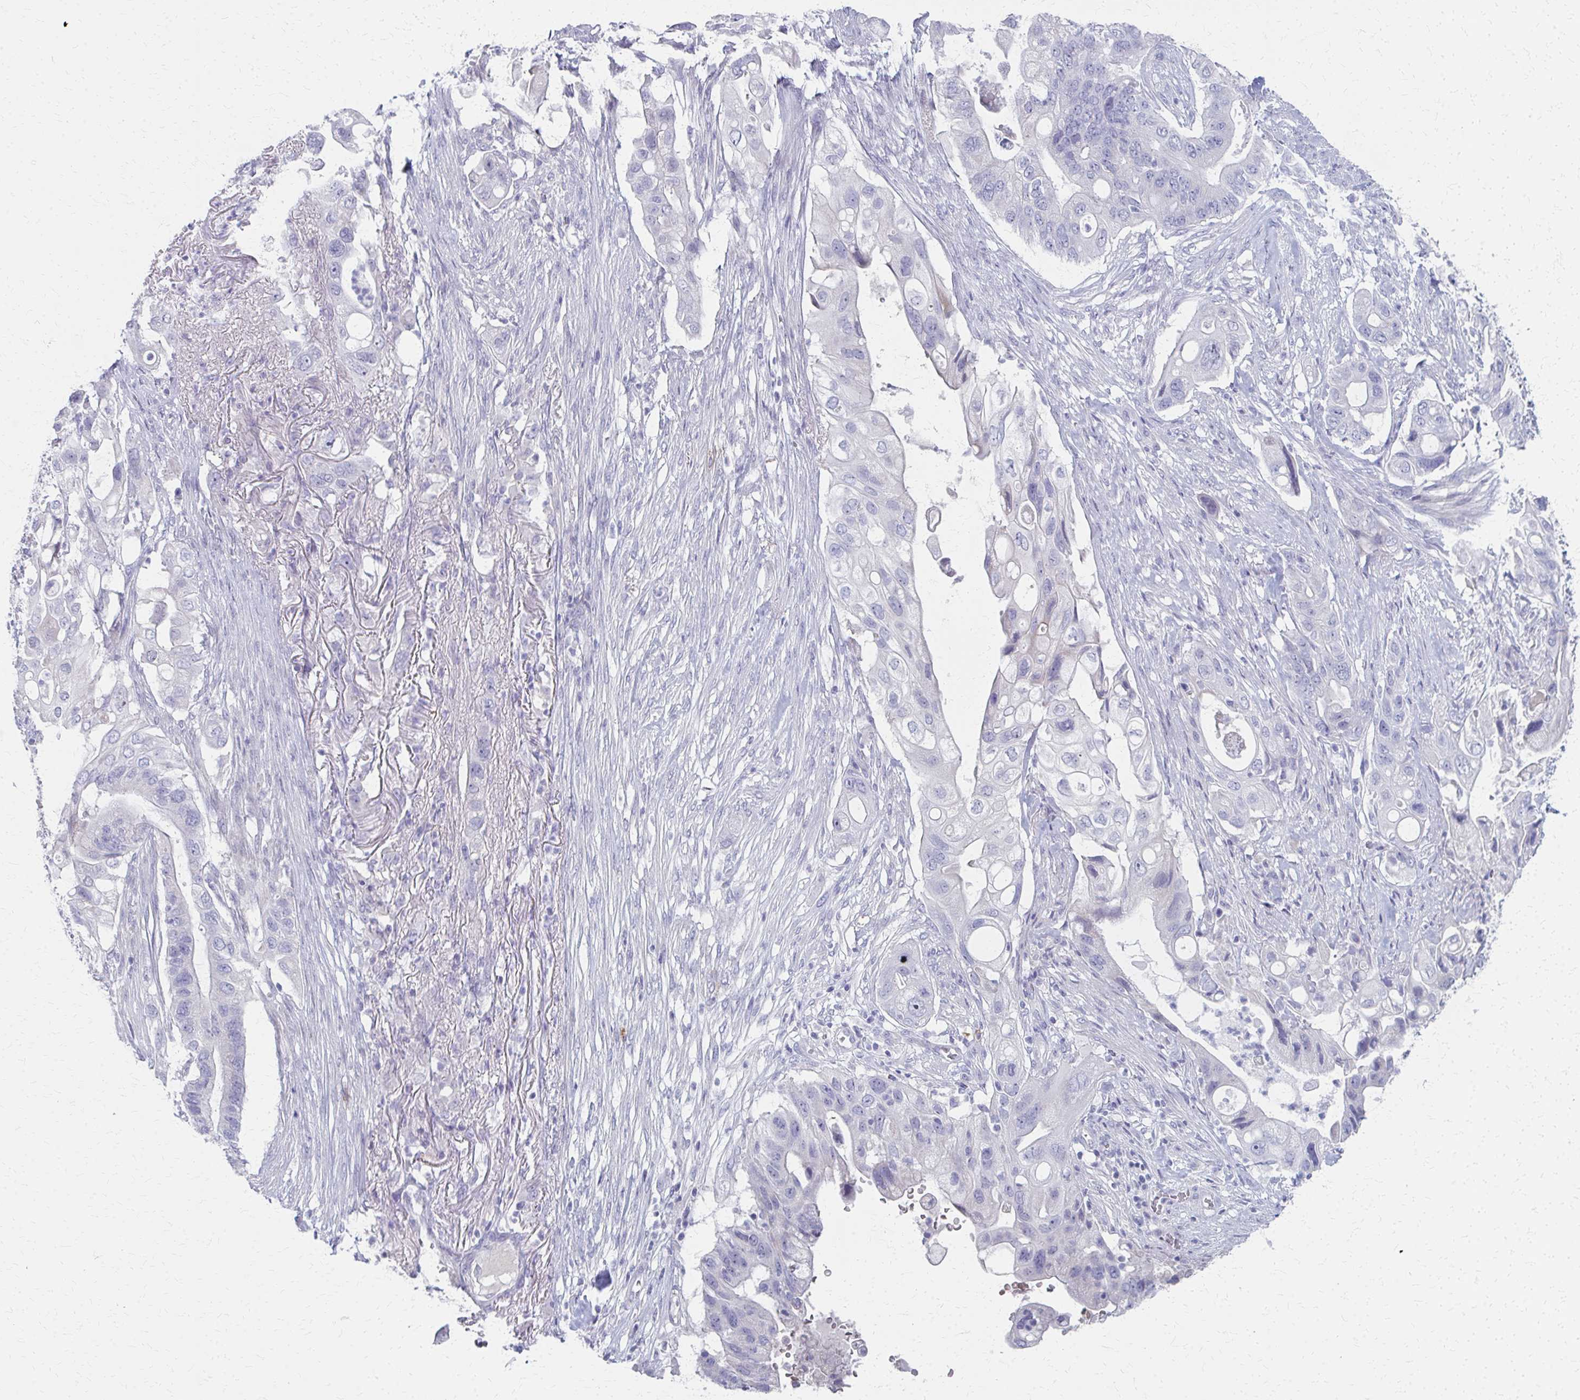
{"staining": {"intensity": "negative", "quantity": "none", "location": "none"}, "tissue": "pancreatic cancer", "cell_type": "Tumor cells", "image_type": "cancer", "snomed": [{"axis": "morphology", "description": "Adenocarcinoma, NOS"}, {"axis": "topography", "description": "Pancreas"}], "caption": "Pancreatic cancer (adenocarcinoma) was stained to show a protein in brown. There is no significant positivity in tumor cells. (DAB IHC with hematoxylin counter stain).", "gene": "MS4A2", "patient": {"sex": "female", "age": 72}}